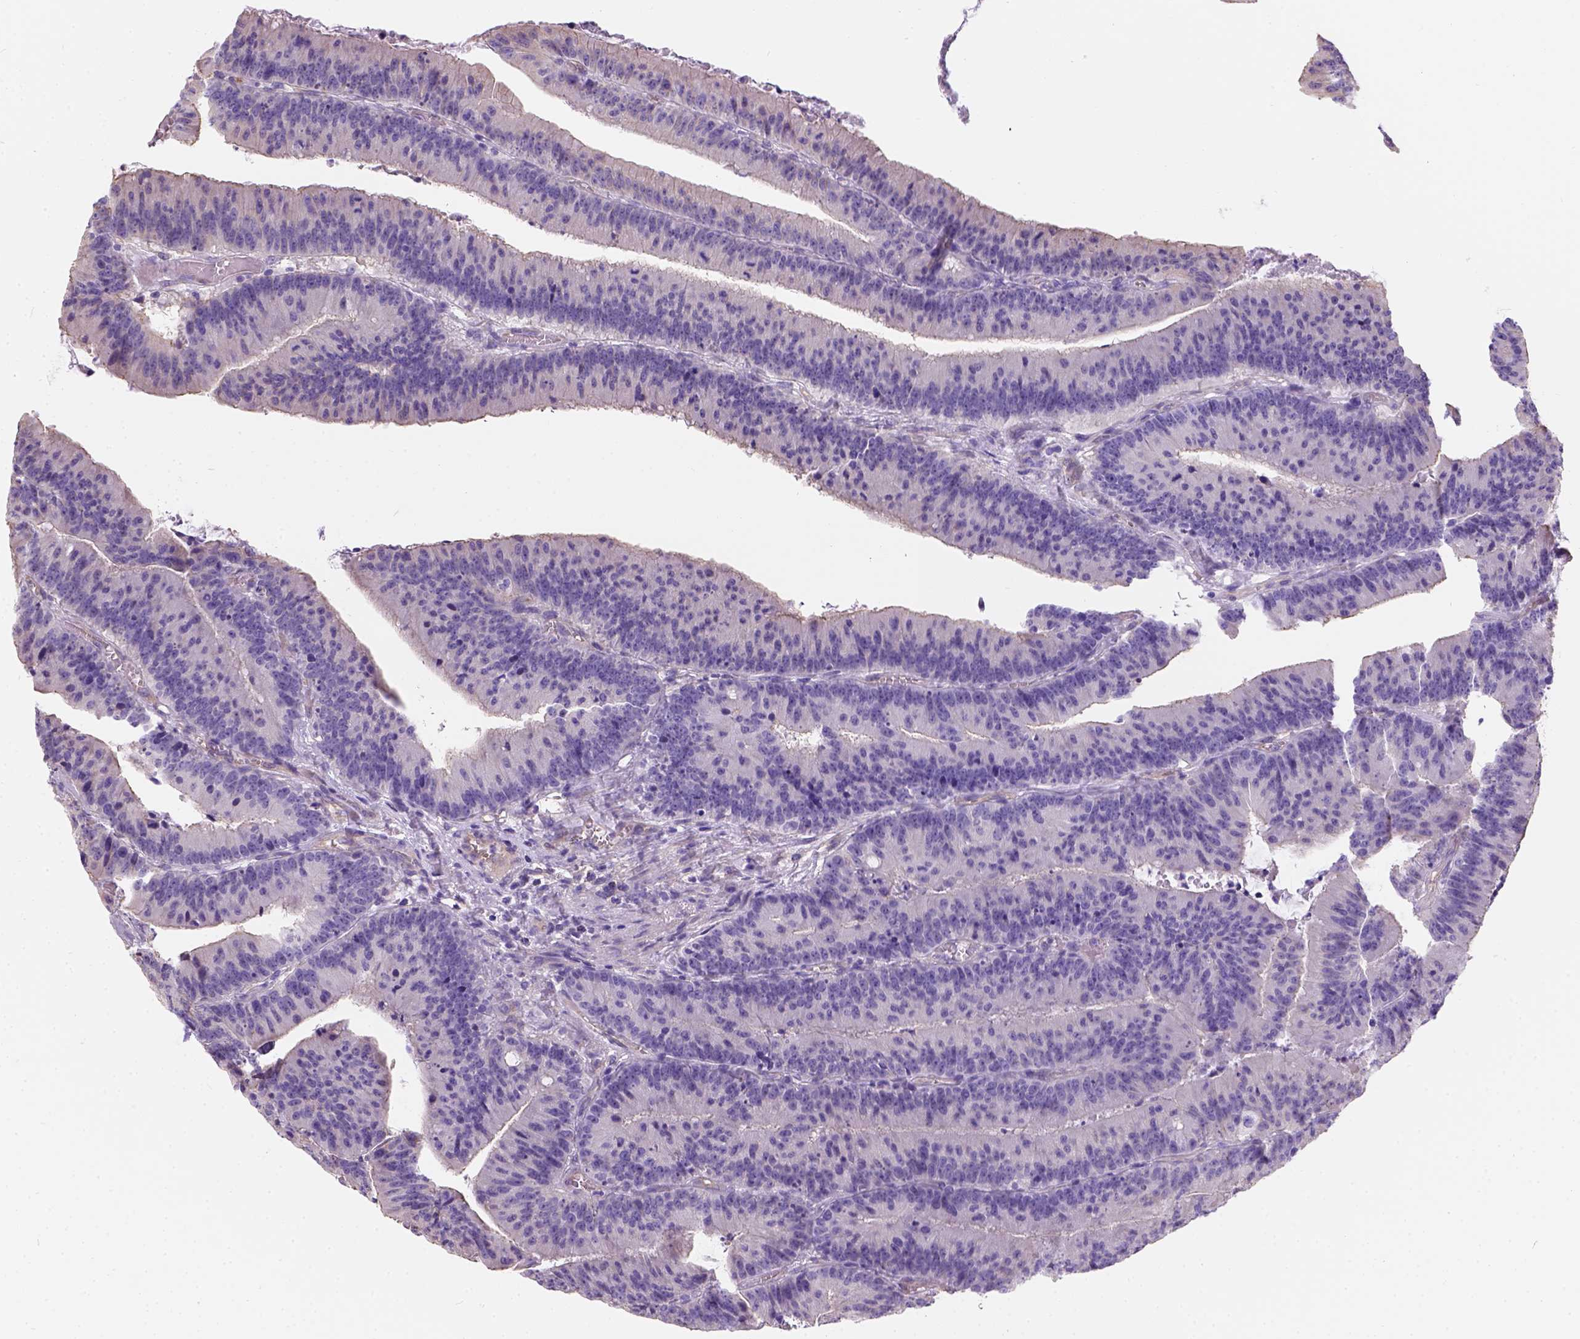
{"staining": {"intensity": "moderate", "quantity": "<25%", "location": "cytoplasmic/membranous"}, "tissue": "colorectal cancer", "cell_type": "Tumor cells", "image_type": "cancer", "snomed": [{"axis": "morphology", "description": "Adenocarcinoma, NOS"}, {"axis": "topography", "description": "Colon"}], "caption": "A brown stain labels moderate cytoplasmic/membranous staining of a protein in human colorectal adenocarcinoma tumor cells. (IHC, brightfield microscopy, high magnification).", "gene": "PHF7", "patient": {"sex": "female", "age": 78}}